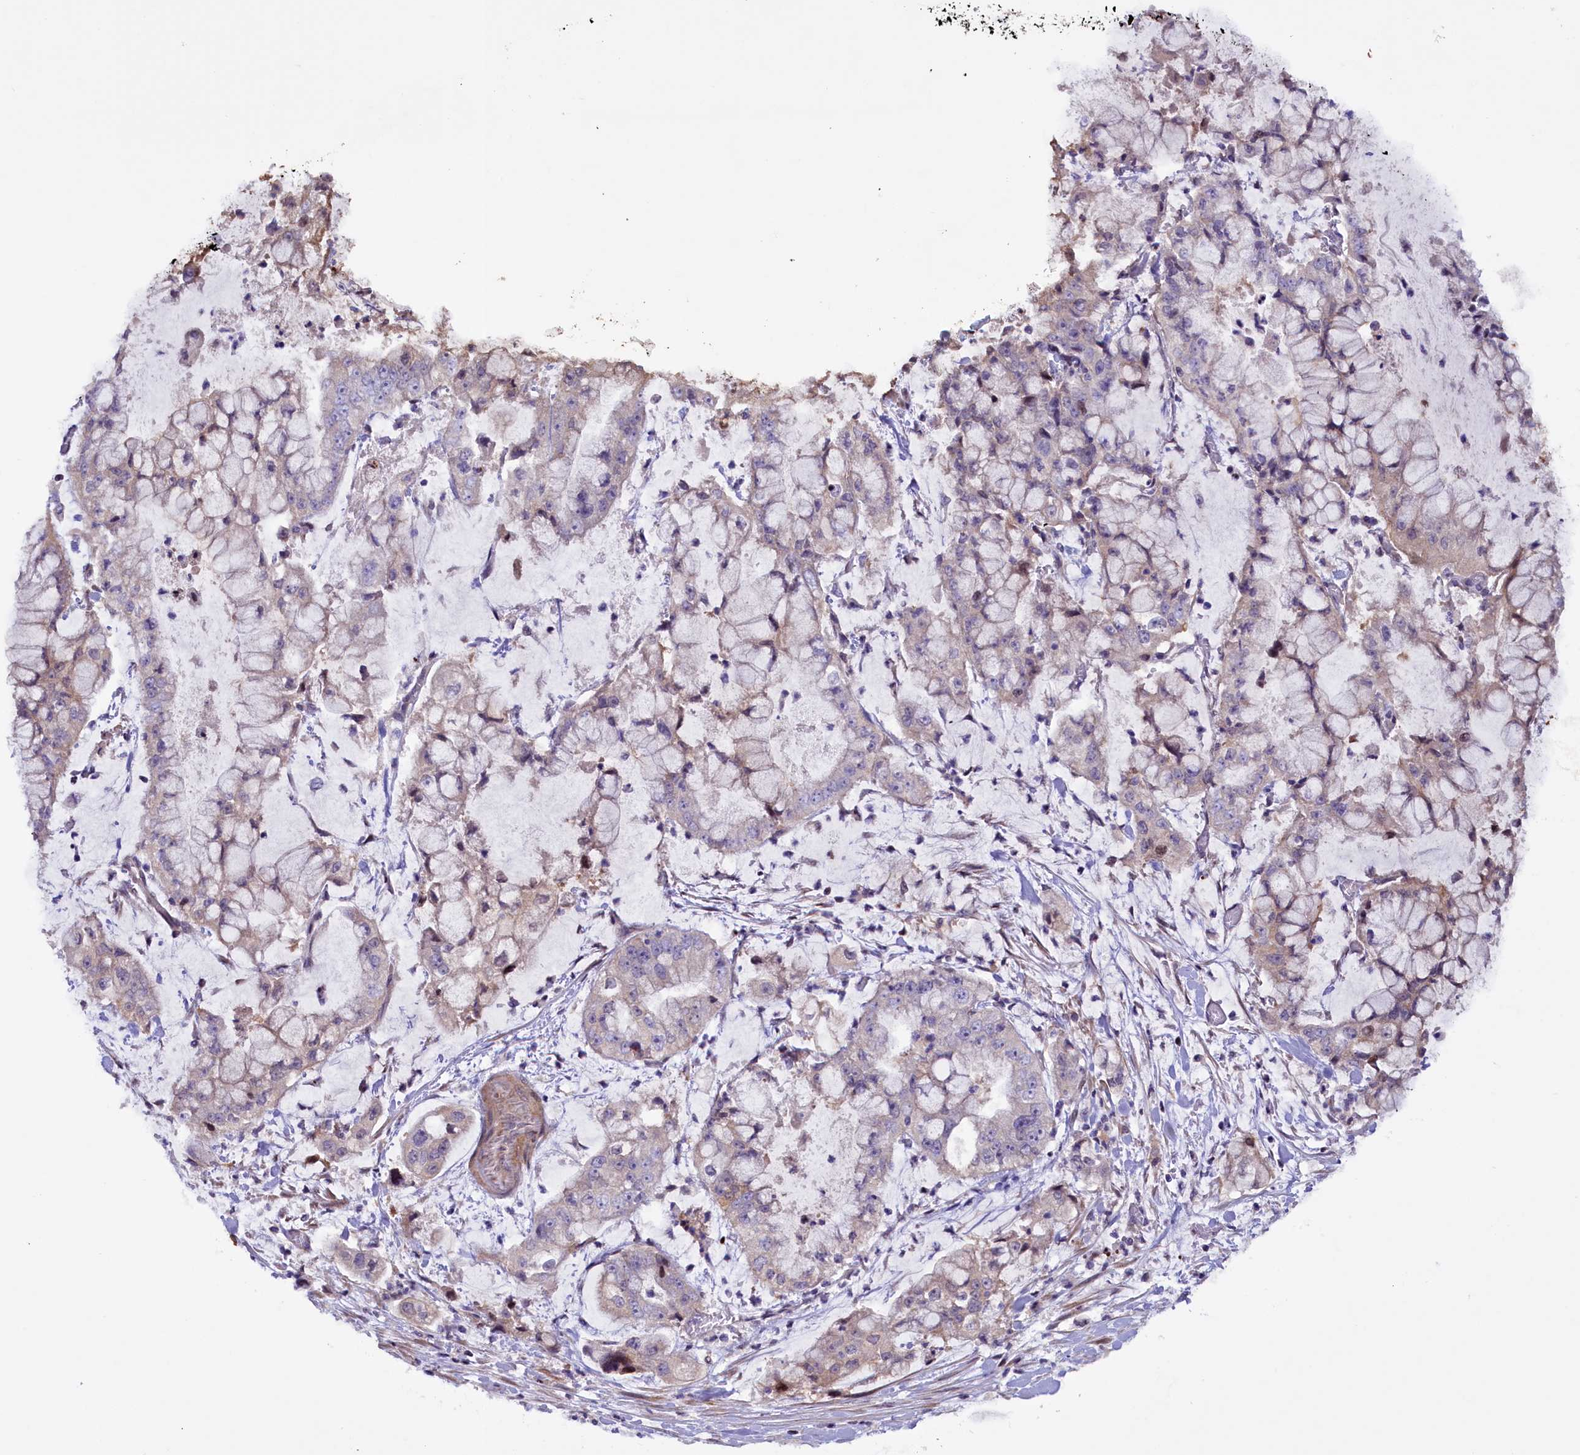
{"staining": {"intensity": "negative", "quantity": "none", "location": "none"}, "tissue": "stomach cancer", "cell_type": "Tumor cells", "image_type": "cancer", "snomed": [{"axis": "morphology", "description": "Adenocarcinoma, NOS"}, {"axis": "topography", "description": "Stomach"}], "caption": "Human adenocarcinoma (stomach) stained for a protein using immunohistochemistry demonstrates no expression in tumor cells.", "gene": "MAN2C1", "patient": {"sex": "male", "age": 76}}